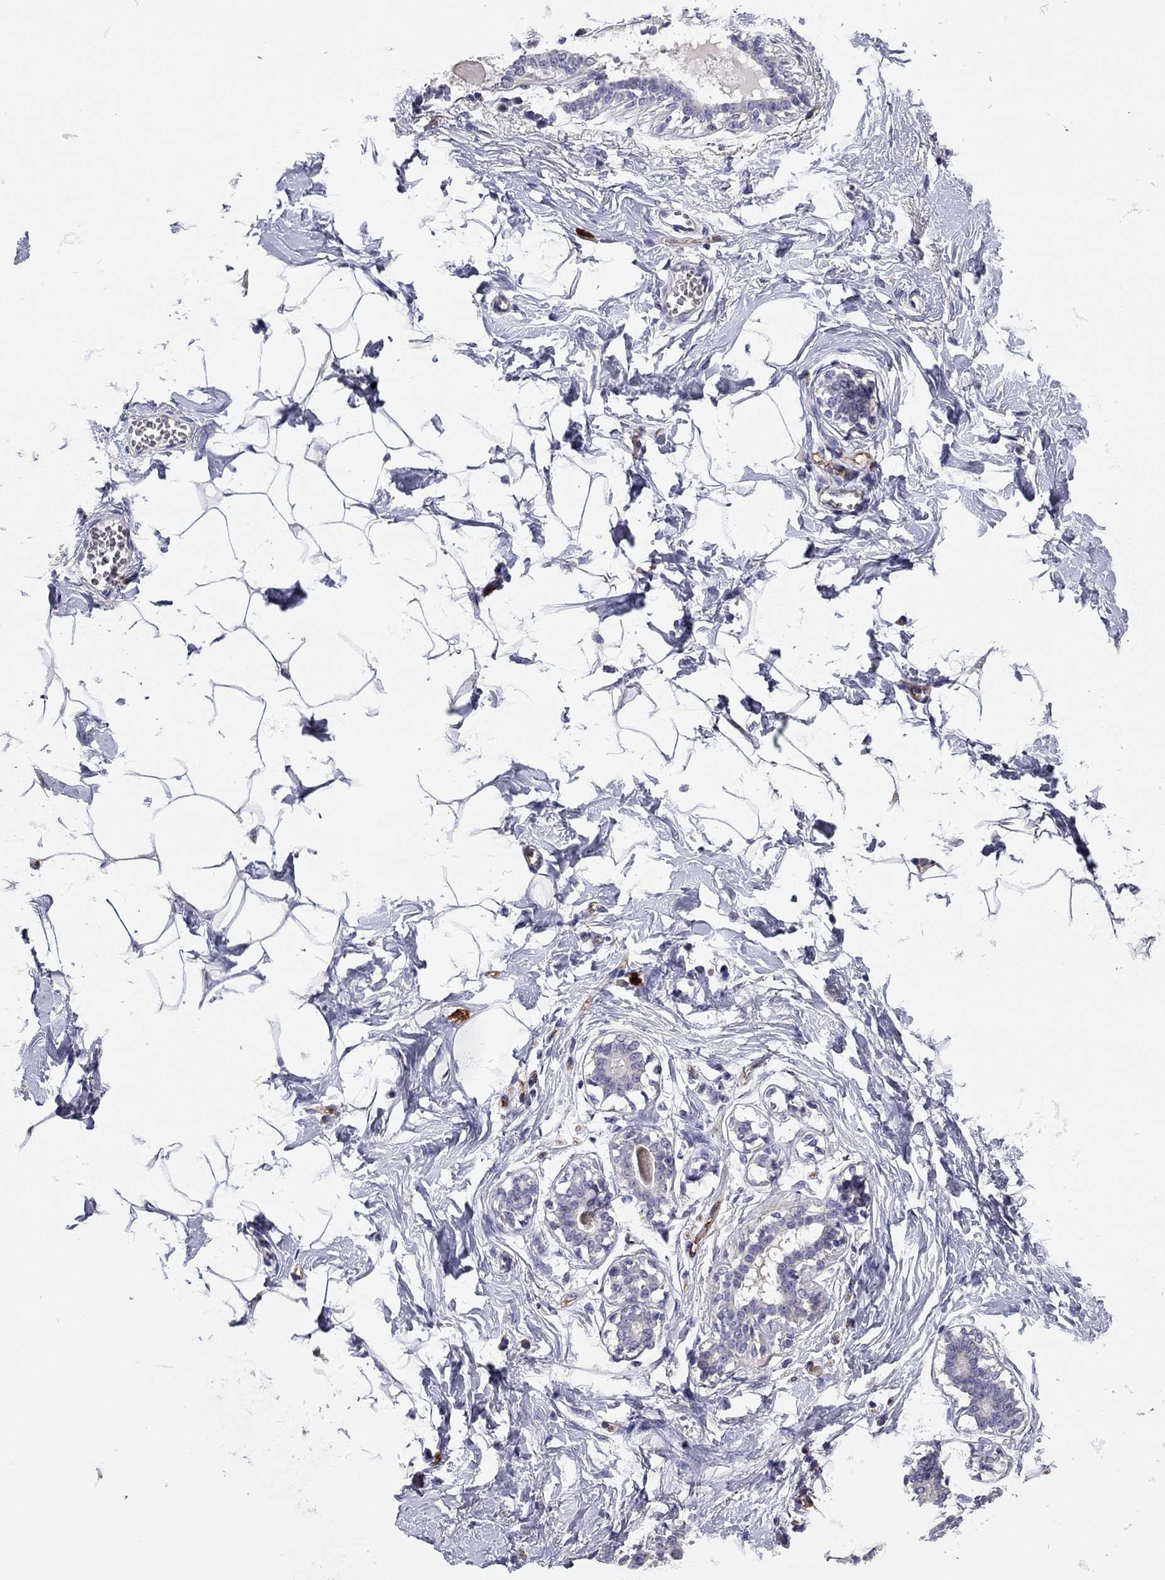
{"staining": {"intensity": "negative", "quantity": "none", "location": "none"}, "tissue": "breast", "cell_type": "Adipocytes", "image_type": "normal", "snomed": [{"axis": "morphology", "description": "Normal tissue, NOS"}, {"axis": "morphology", "description": "Lobular carcinoma, in situ"}, {"axis": "topography", "description": "Breast"}], "caption": "A histopathology image of breast stained for a protein reveals no brown staining in adipocytes. Brightfield microscopy of immunohistochemistry (IHC) stained with DAB (3,3'-diaminobenzidine) (brown) and hematoxylin (blue), captured at high magnification.", "gene": "SCARB1", "patient": {"sex": "female", "age": 35}}